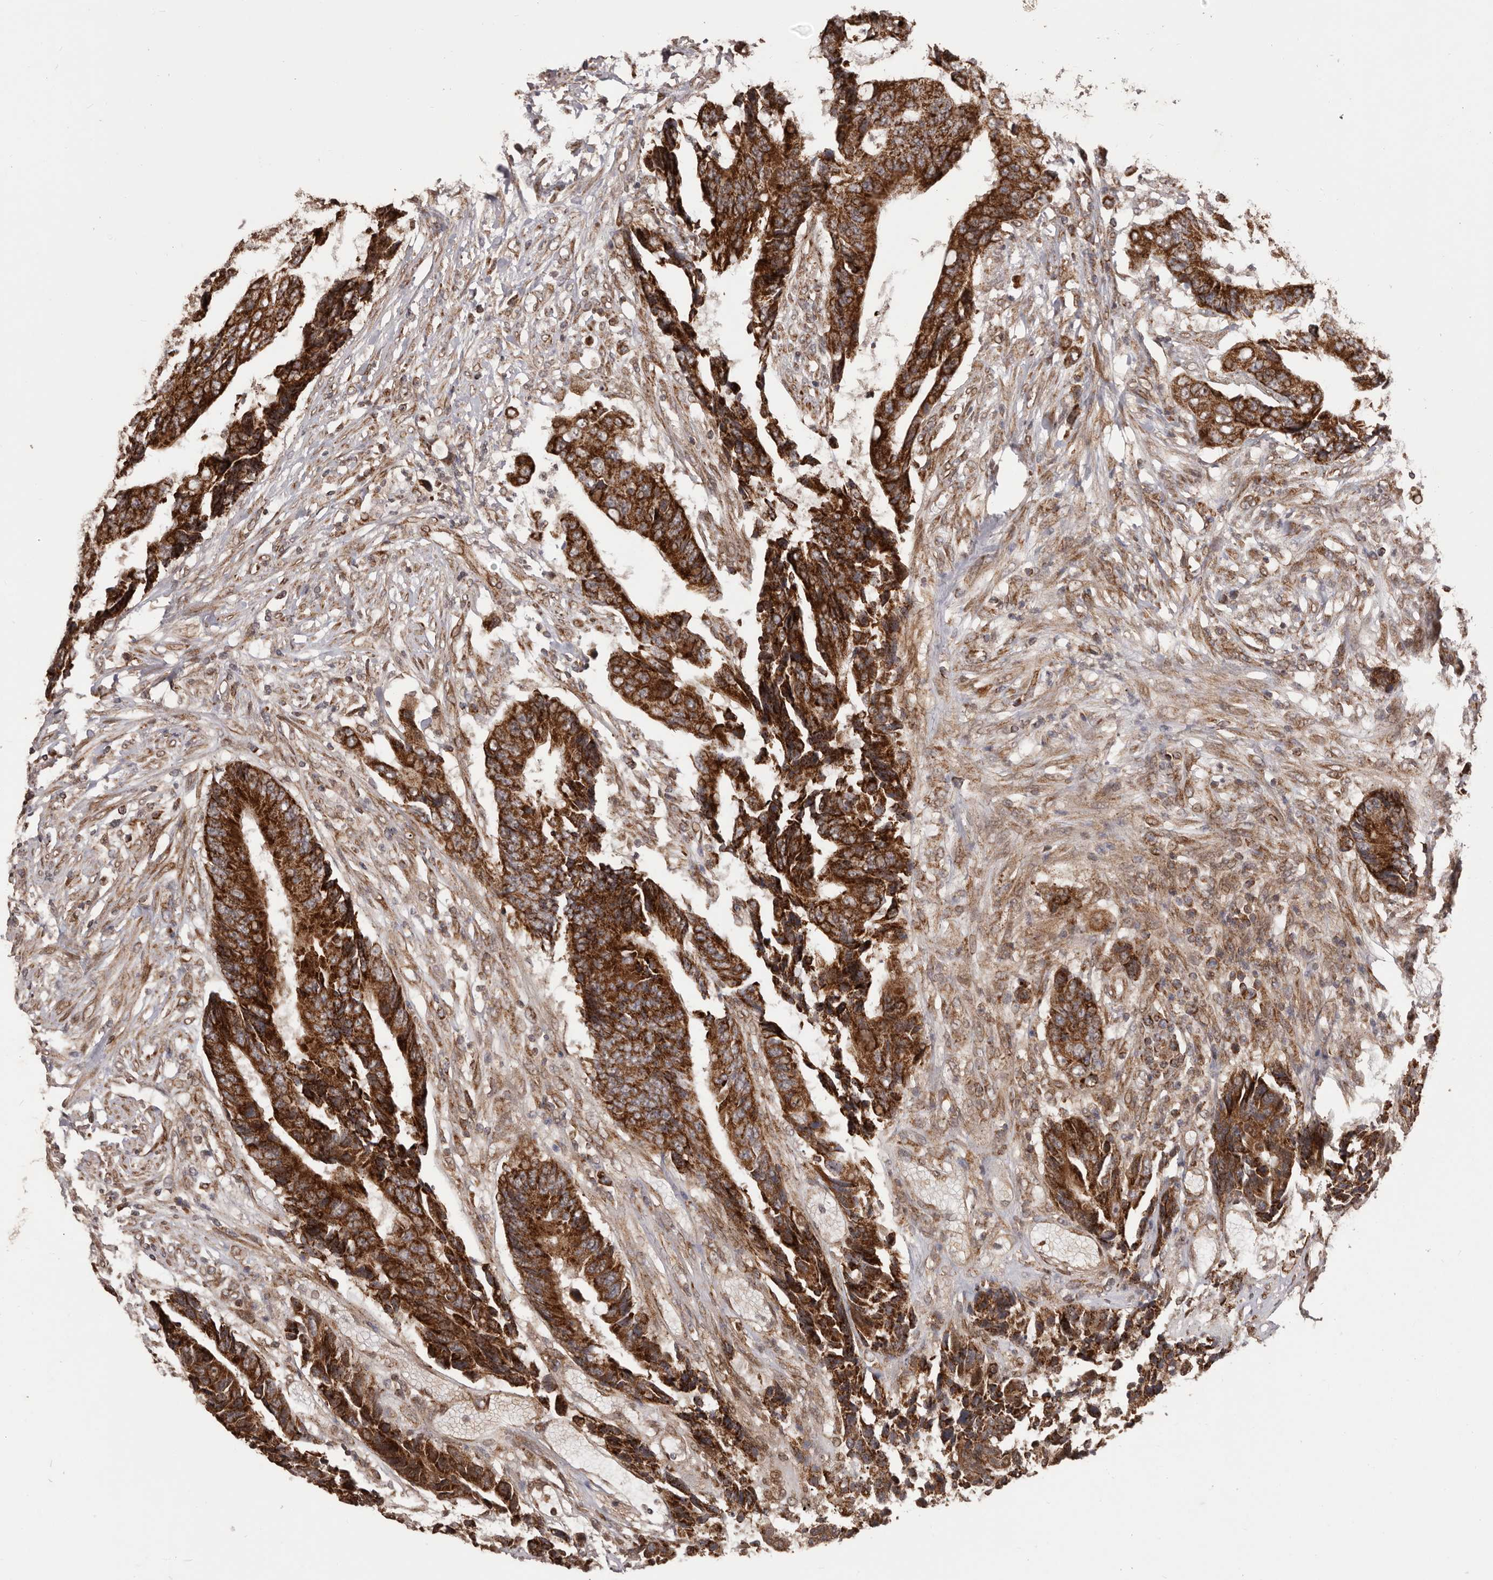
{"staining": {"intensity": "strong", "quantity": ">75%", "location": "cytoplasmic/membranous"}, "tissue": "colorectal cancer", "cell_type": "Tumor cells", "image_type": "cancer", "snomed": [{"axis": "morphology", "description": "Adenocarcinoma, NOS"}, {"axis": "topography", "description": "Rectum"}], "caption": "About >75% of tumor cells in colorectal cancer show strong cytoplasmic/membranous protein expression as visualized by brown immunohistochemical staining.", "gene": "CHRM2", "patient": {"sex": "male", "age": 84}}